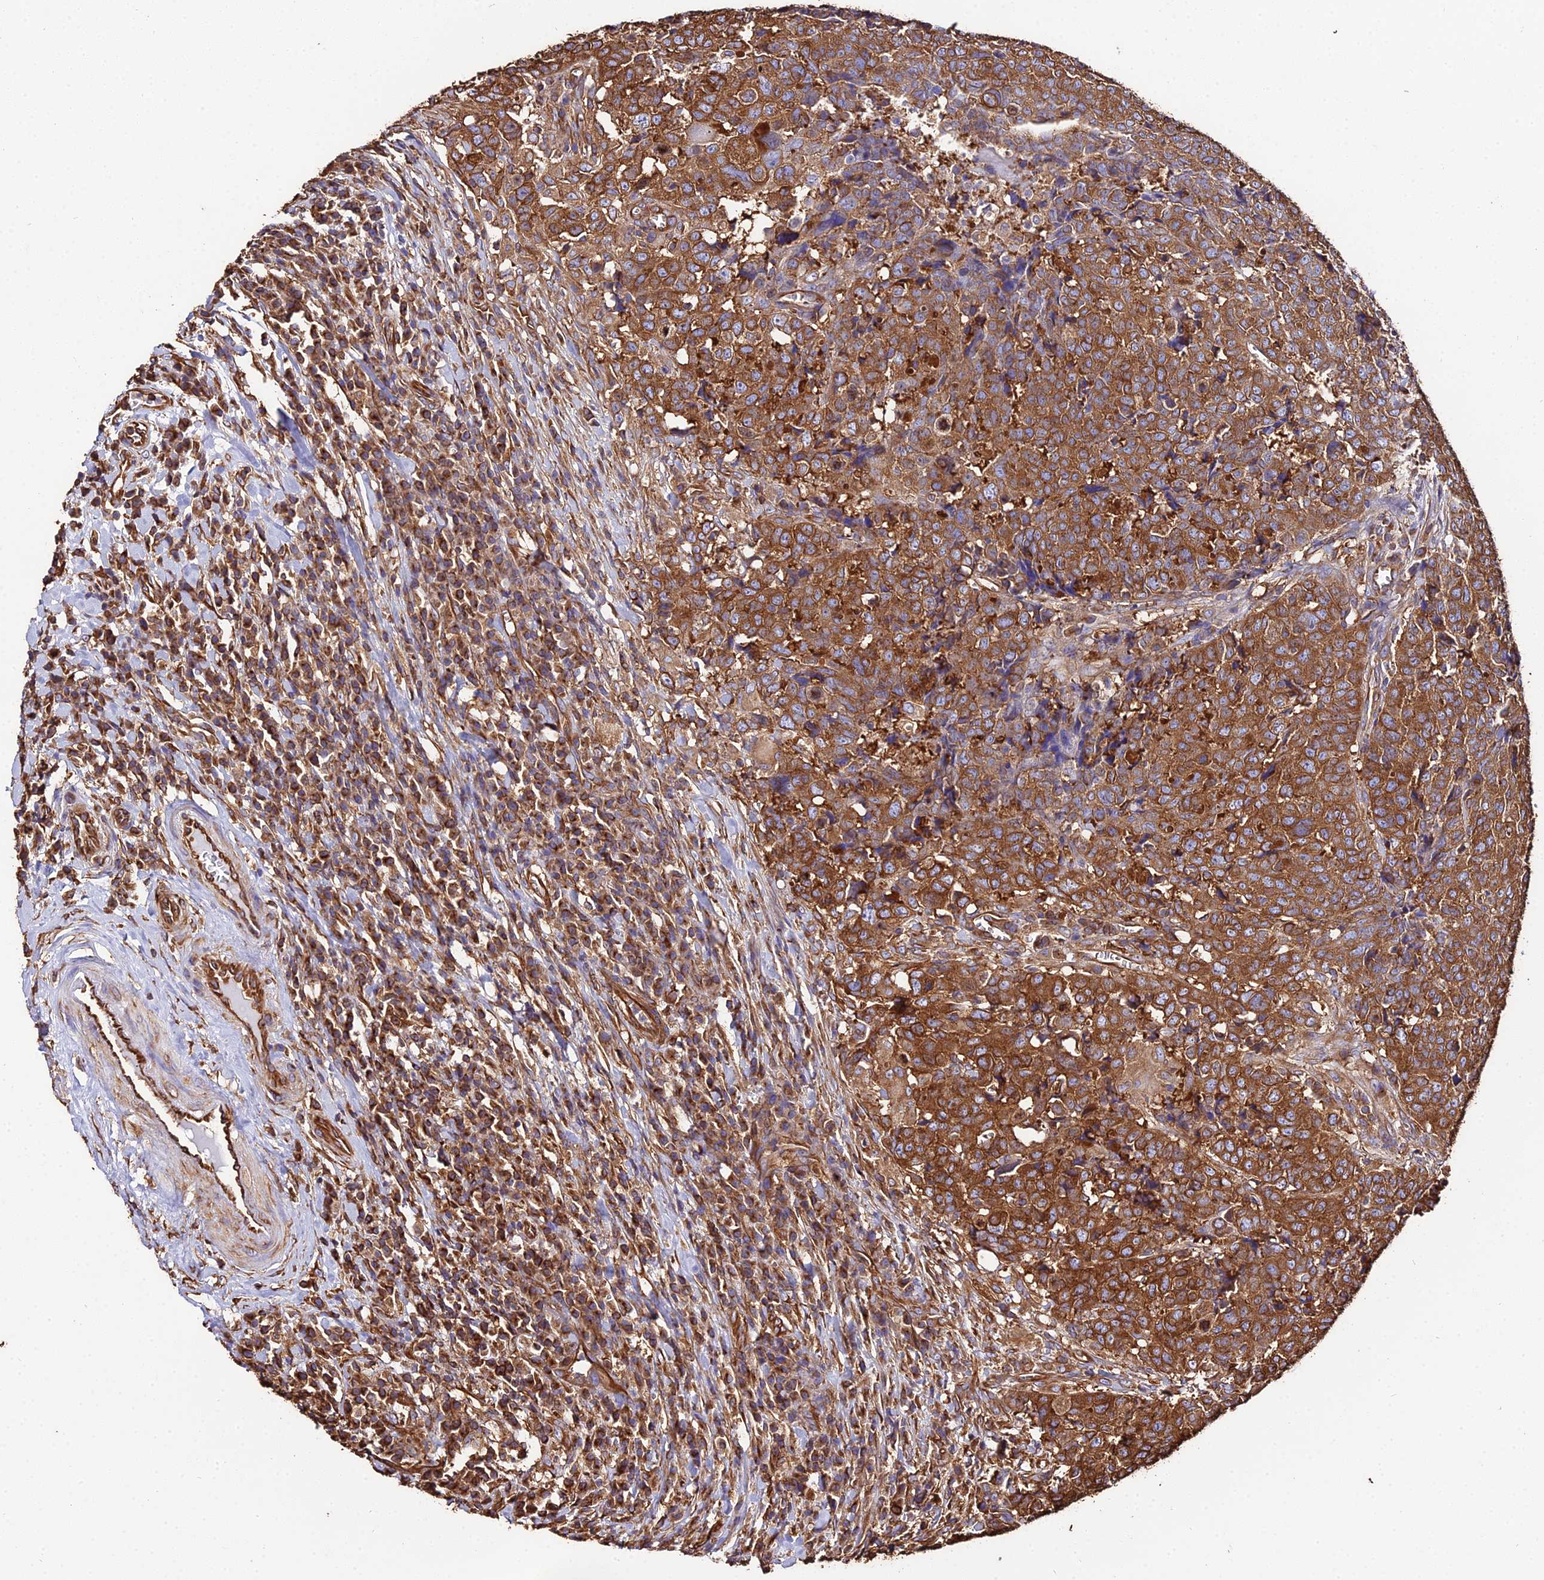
{"staining": {"intensity": "strong", "quantity": ">75%", "location": "cytoplasmic/membranous"}, "tissue": "head and neck cancer", "cell_type": "Tumor cells", "image_type": "cancer", "snomed": [{"axis": "morphology", "description": "Squamous cell carcinoma, NOS"}, {"axis": "topography", "description": "Head-Neck"}], "caption": "Human head and neck cancer stained with a brown dye exhibits strong cytoplasmic/membranous positive positivity in approximately >75% of tumor cells.", "gene": "TUBA3D", "patient": {"sex": "male", "age": 66}}